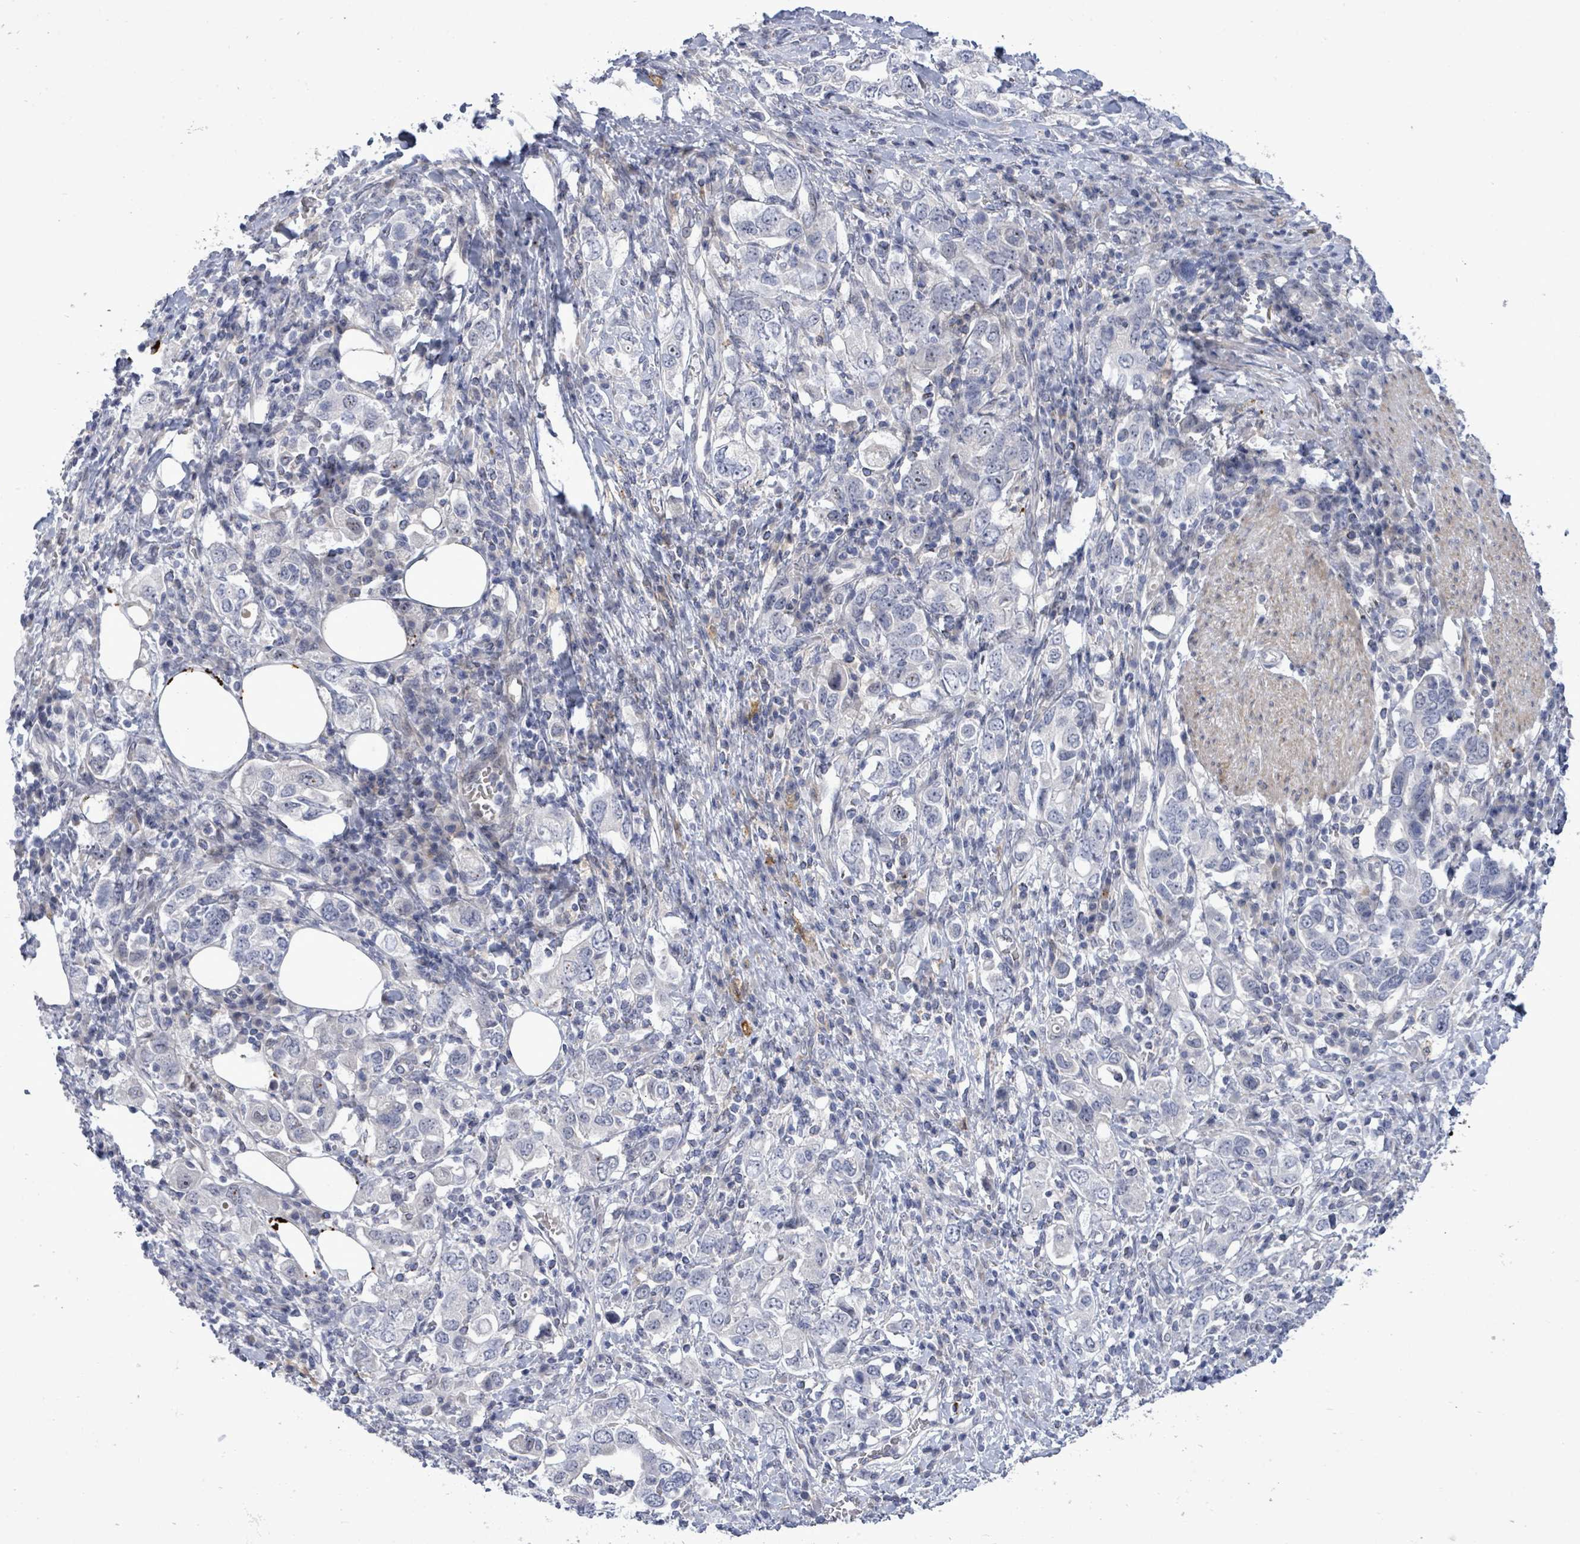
{"staining": {"intensity": "negative", "quantity": "none", "location": "none"}, "tissue": "stomach cancer", "cell_type": "Tumor cells", "image_type": "cancer", "snomed": [{"axis": "morphology", "description": "Adenocarcinoma, NOS"}, {"axis": "topography", "description": "Stomach, upper"}, {"axis": "topography", "description": "Stomach"}], "caption": "Tumor cells are negative for brown protein staining in stomach cancer (adenocarcinoma).", "gene": "CT45A5", "patient": {"sex": "male", "age": 62}}